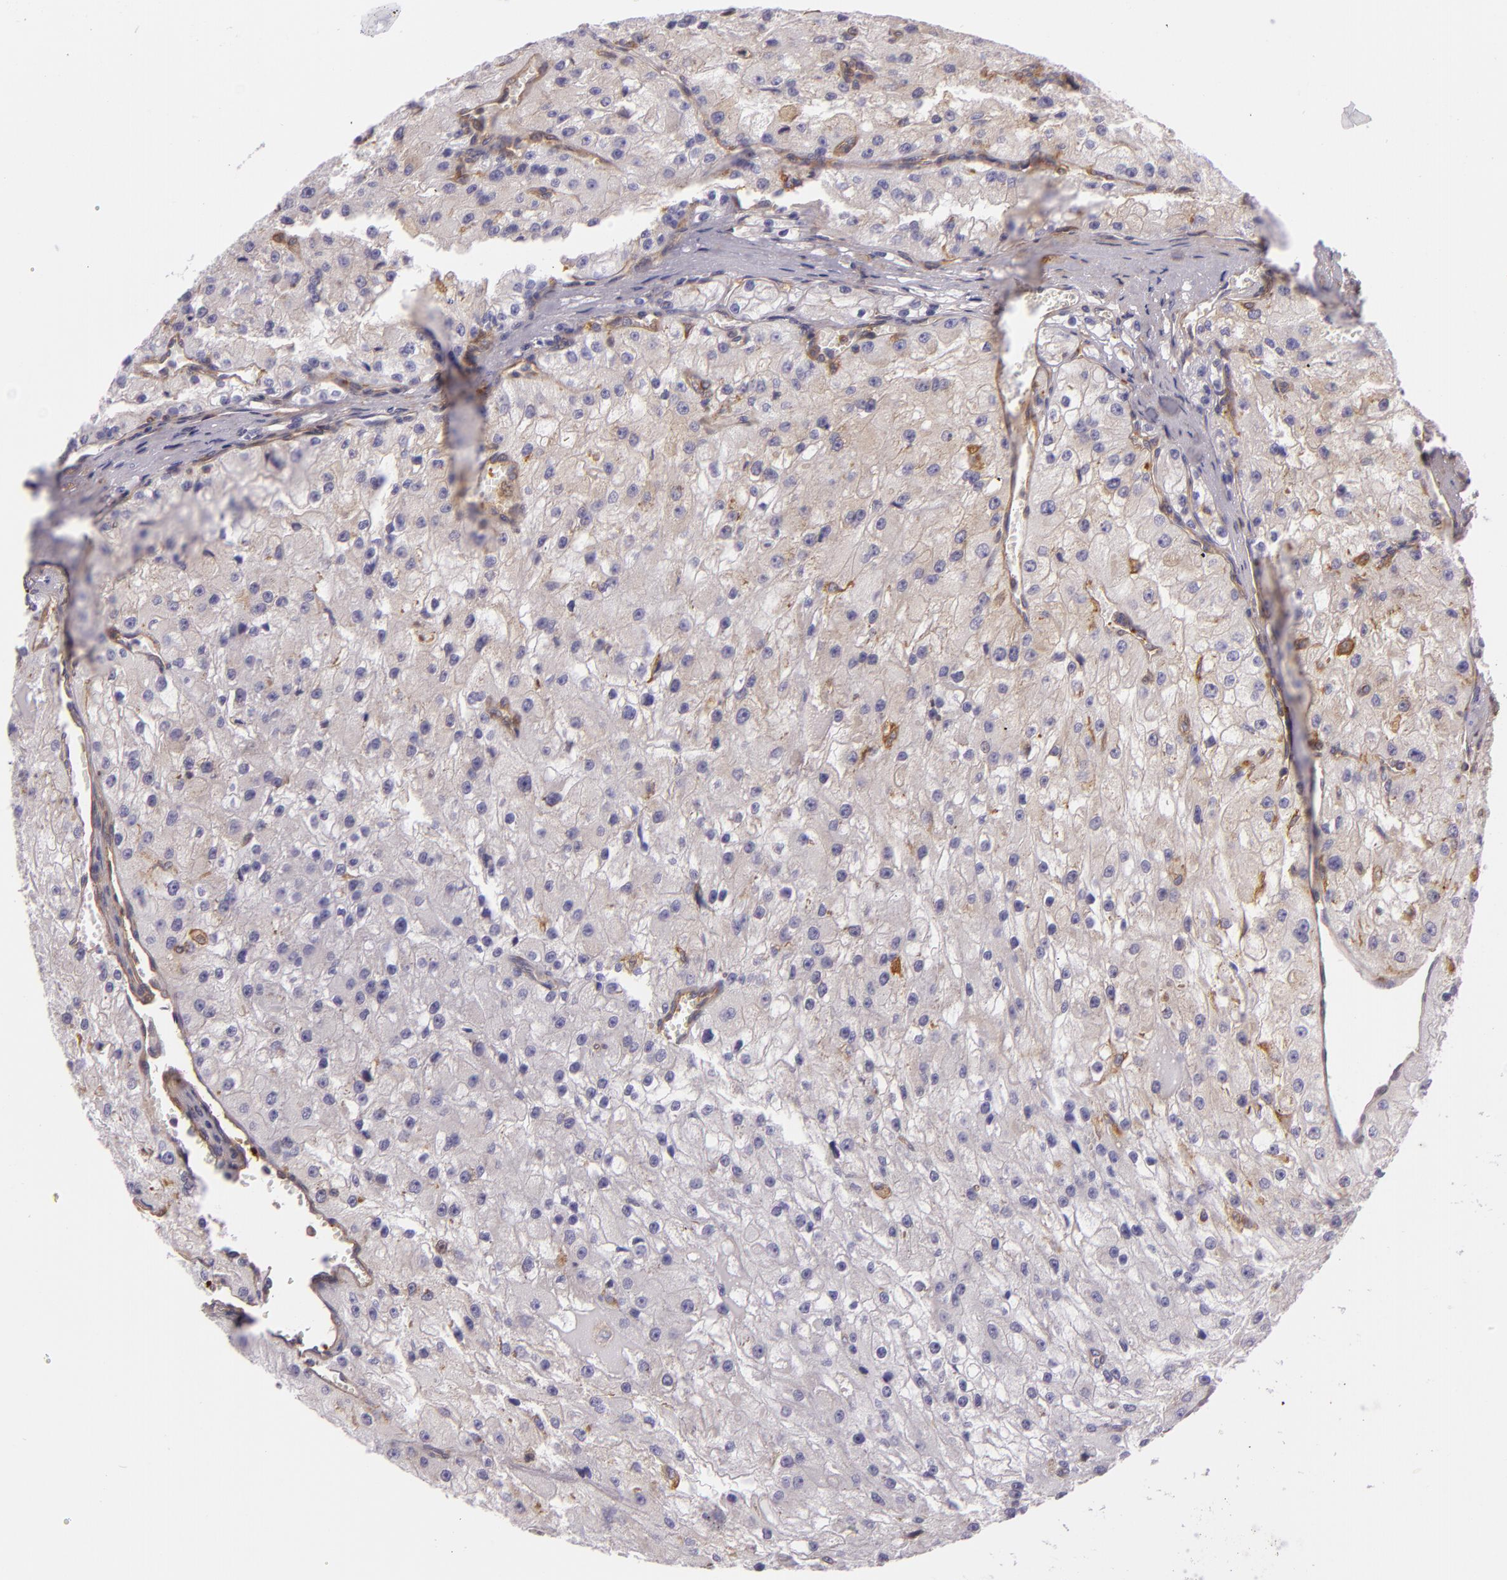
{"staining": {"intensity": "weak", "quantity": "<25%", "location": "cytoplasmic/membranous"}, "tissue": "renal cancer", "cell_type": "Tumor cells", "image_type": "cancer", "snomed": [{"axis": "morphology", "description": "Adenocarcinoma, NOS"}, {"axis": "topography", "description": "Kidney"}], "caption": "The immunohistochemistry photomicrograph has no significant expression in tumor cells of adenocarcinoma (renal) tissue. (DAB IHC with hematoxylin counter stain).", "gene": "TLN1", "patient": {"sex": "female", "age": 74}}